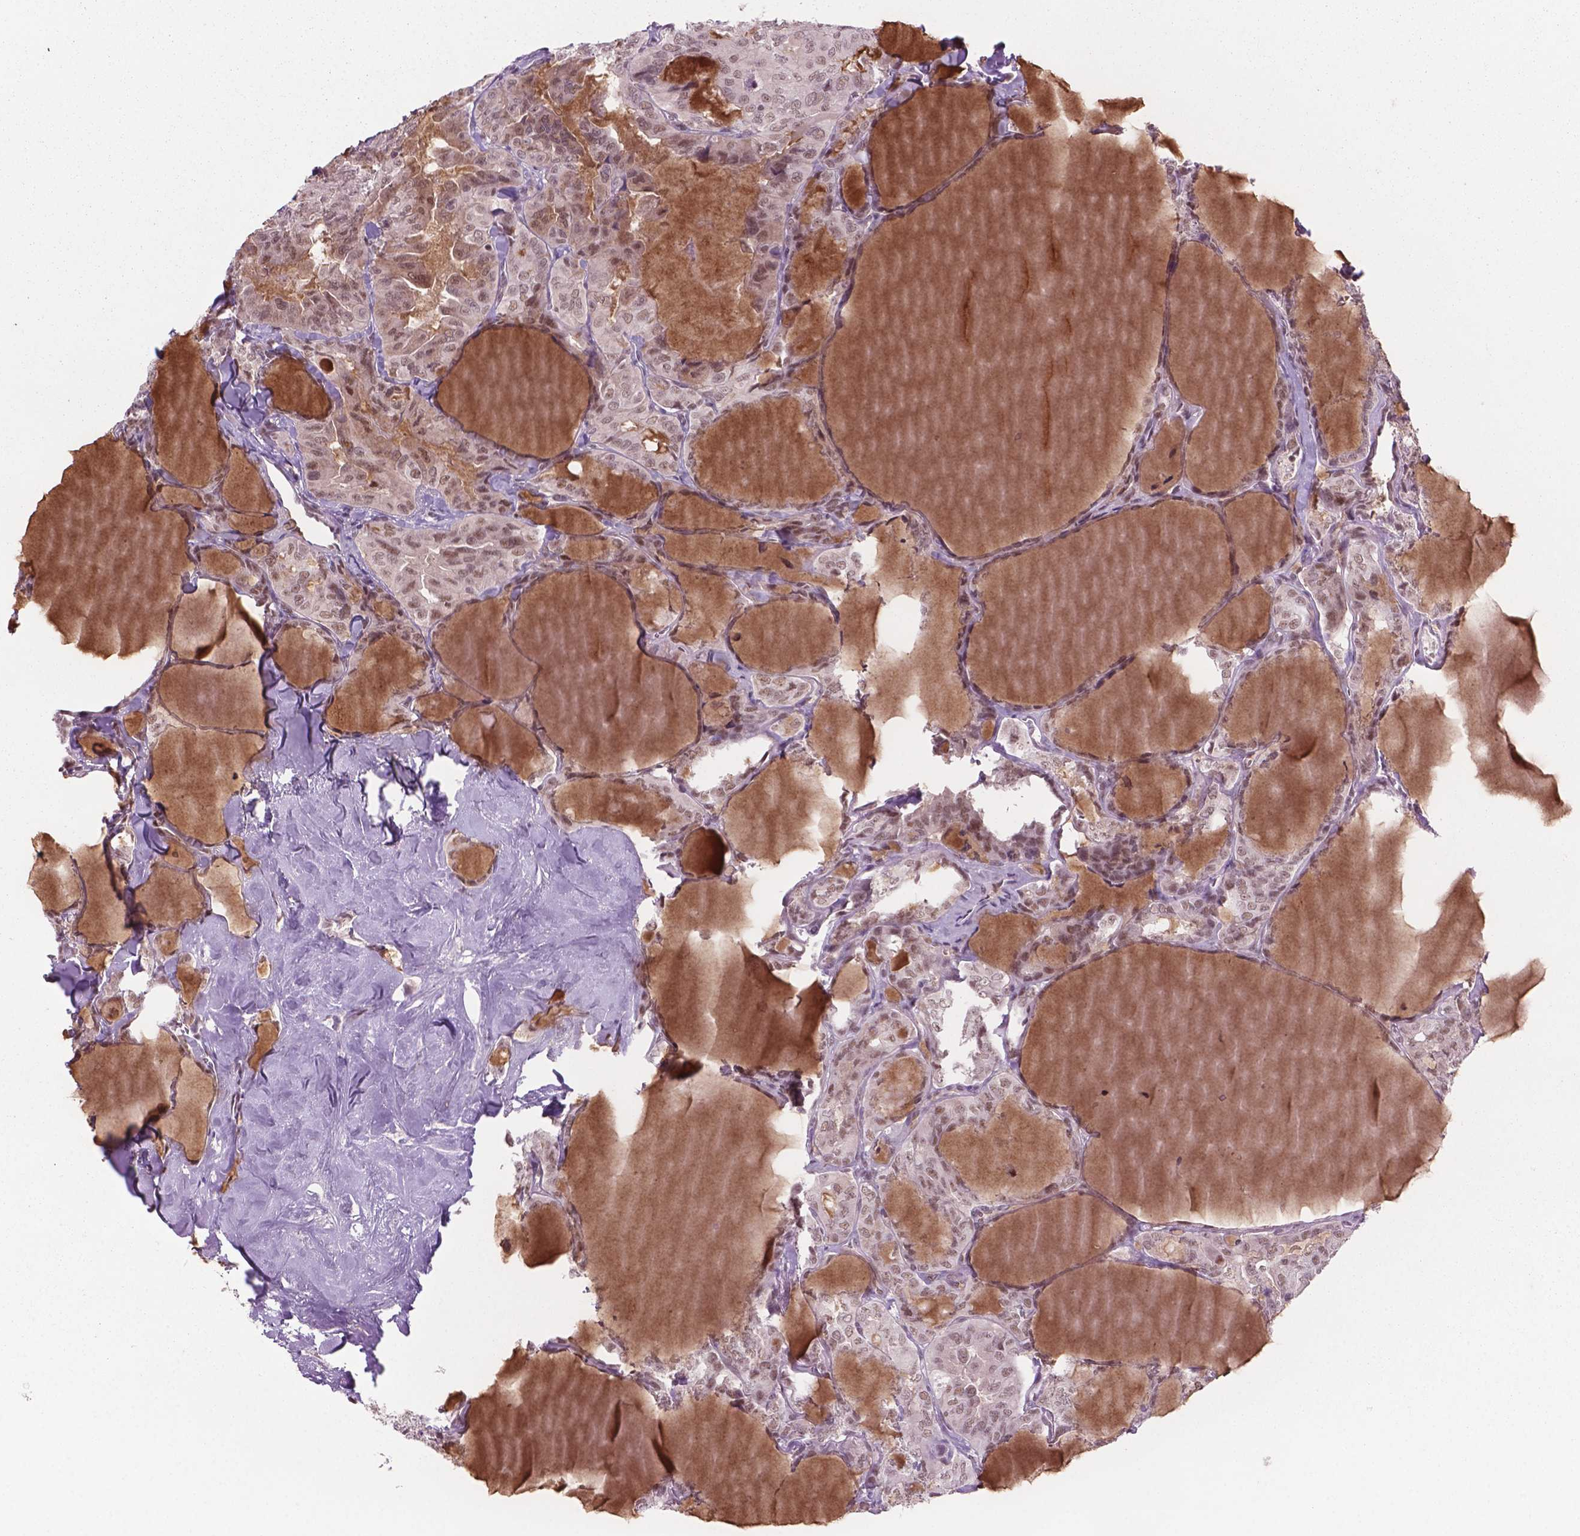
{"staining": {"intensity": "moderate", "quantity": ">75%", "location": "nuclear"}, "tissue": "thyroid cancer", "cell_type": "Tumor cells", "image_type": "cancer", "snomed": [{"axis": "morphology", "description": "Papillary adenocarcinoma, NOS"}, {"axis": "topography", "description": "Thyroid gland"}], "caption": "Thyroid papillary adenocarcinoma tissue shows moderate nuclear expression in approximately >75% of tumor cells, visualized by immunohistochemistry.", "gene": "PHAX", "patient": {"sex": "male", "age": 30}}